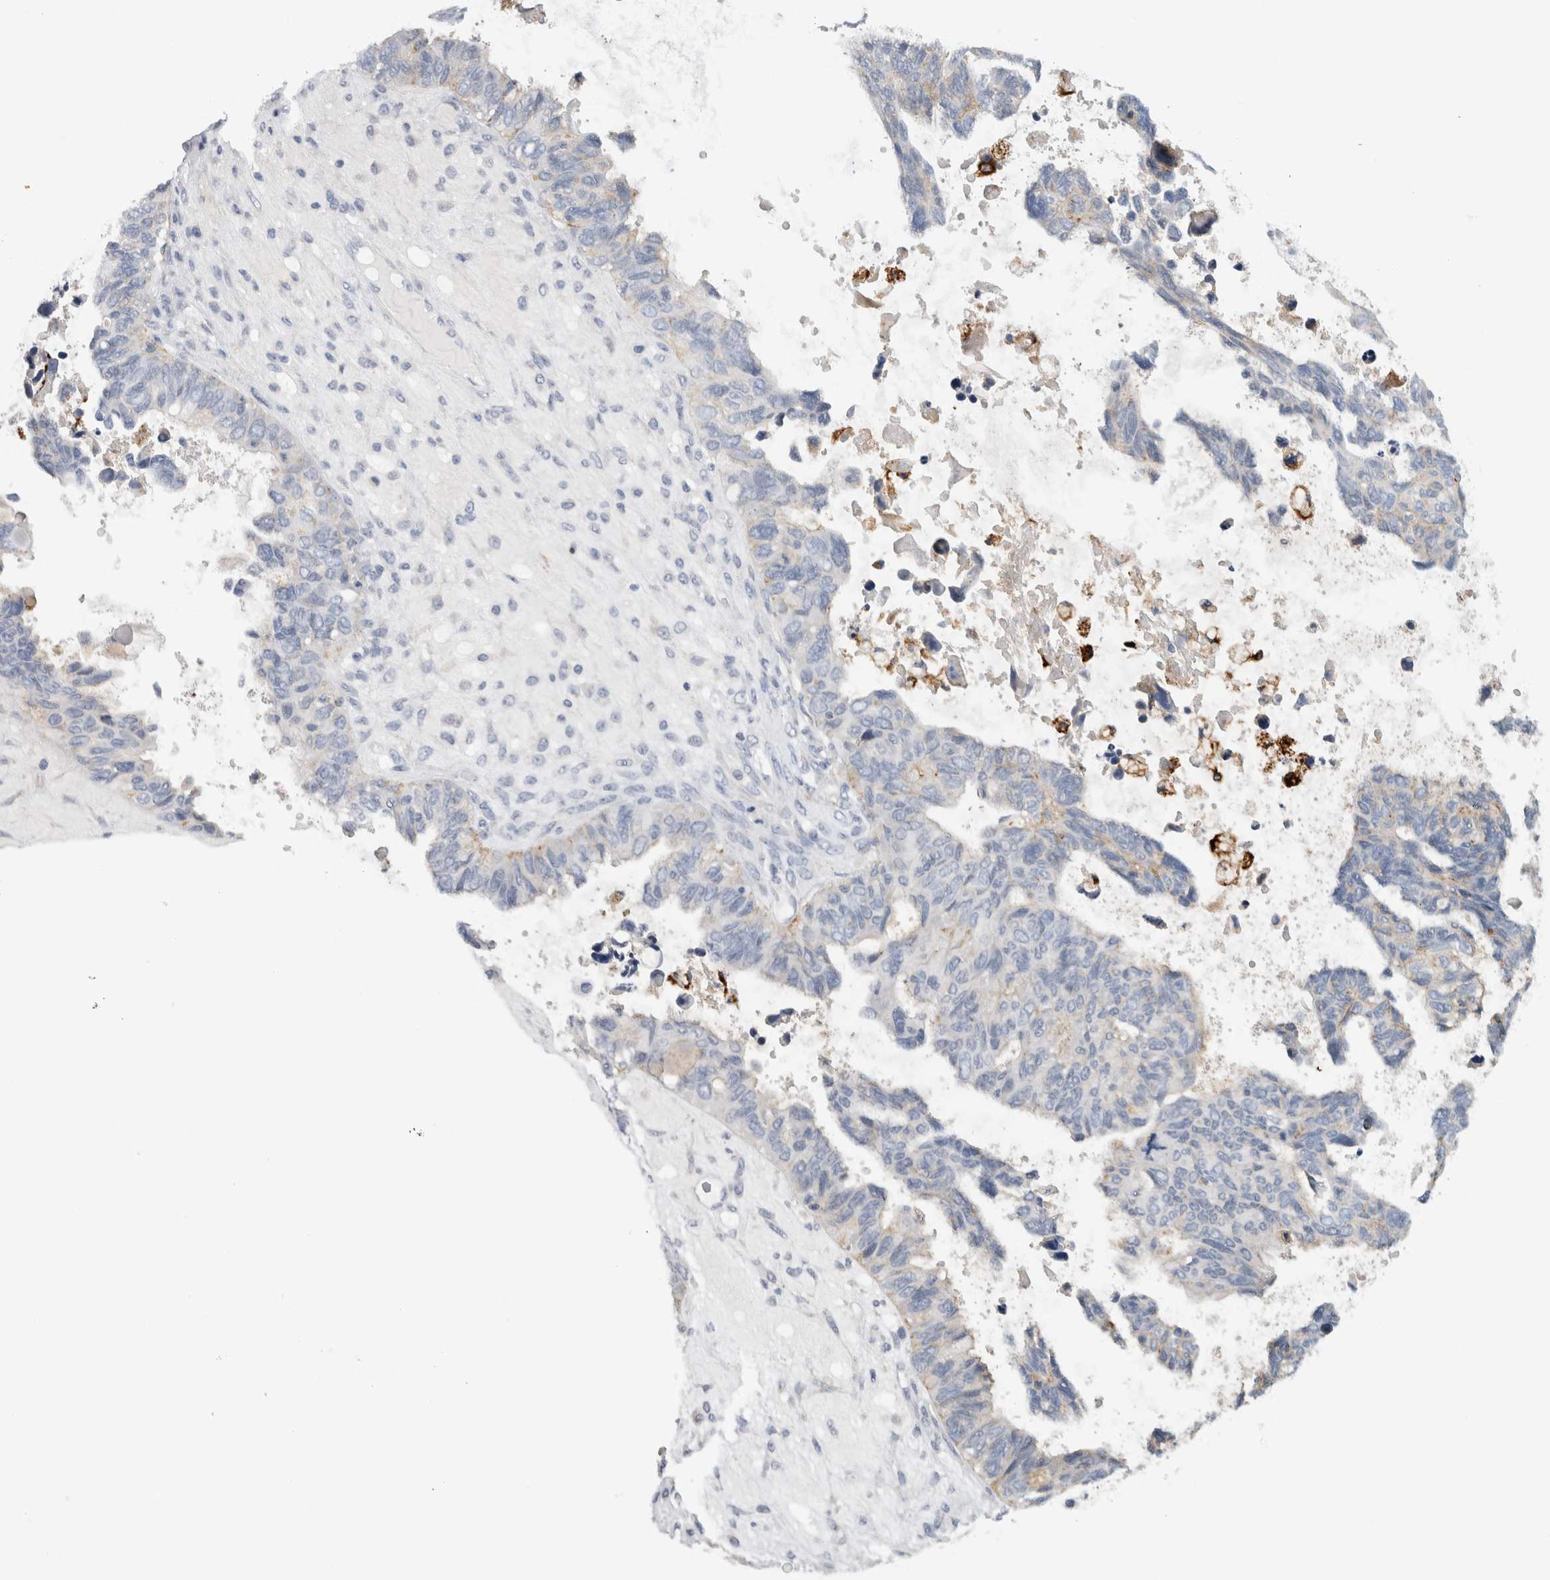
{"staining": {"intensity": "negative", "quantity": "none", "location": "none"}, "tissue": "ovarian cancer", "cell_type": "Tumor cells", "image_type": "cancer", "snomed": [{"axis": "morphology", "description": "Cystadenocarcinoma, serous, NOS"}, {"axis": "topography", "description": "Ovary"}], "caption": "Immunohistochemistry (IHC) of human ovarian cancer (serous cystadenocarcinoma) reveals no expression in tumor cells.", "gene": "CD63", "patient": {"sex": "female", "age": 79}}